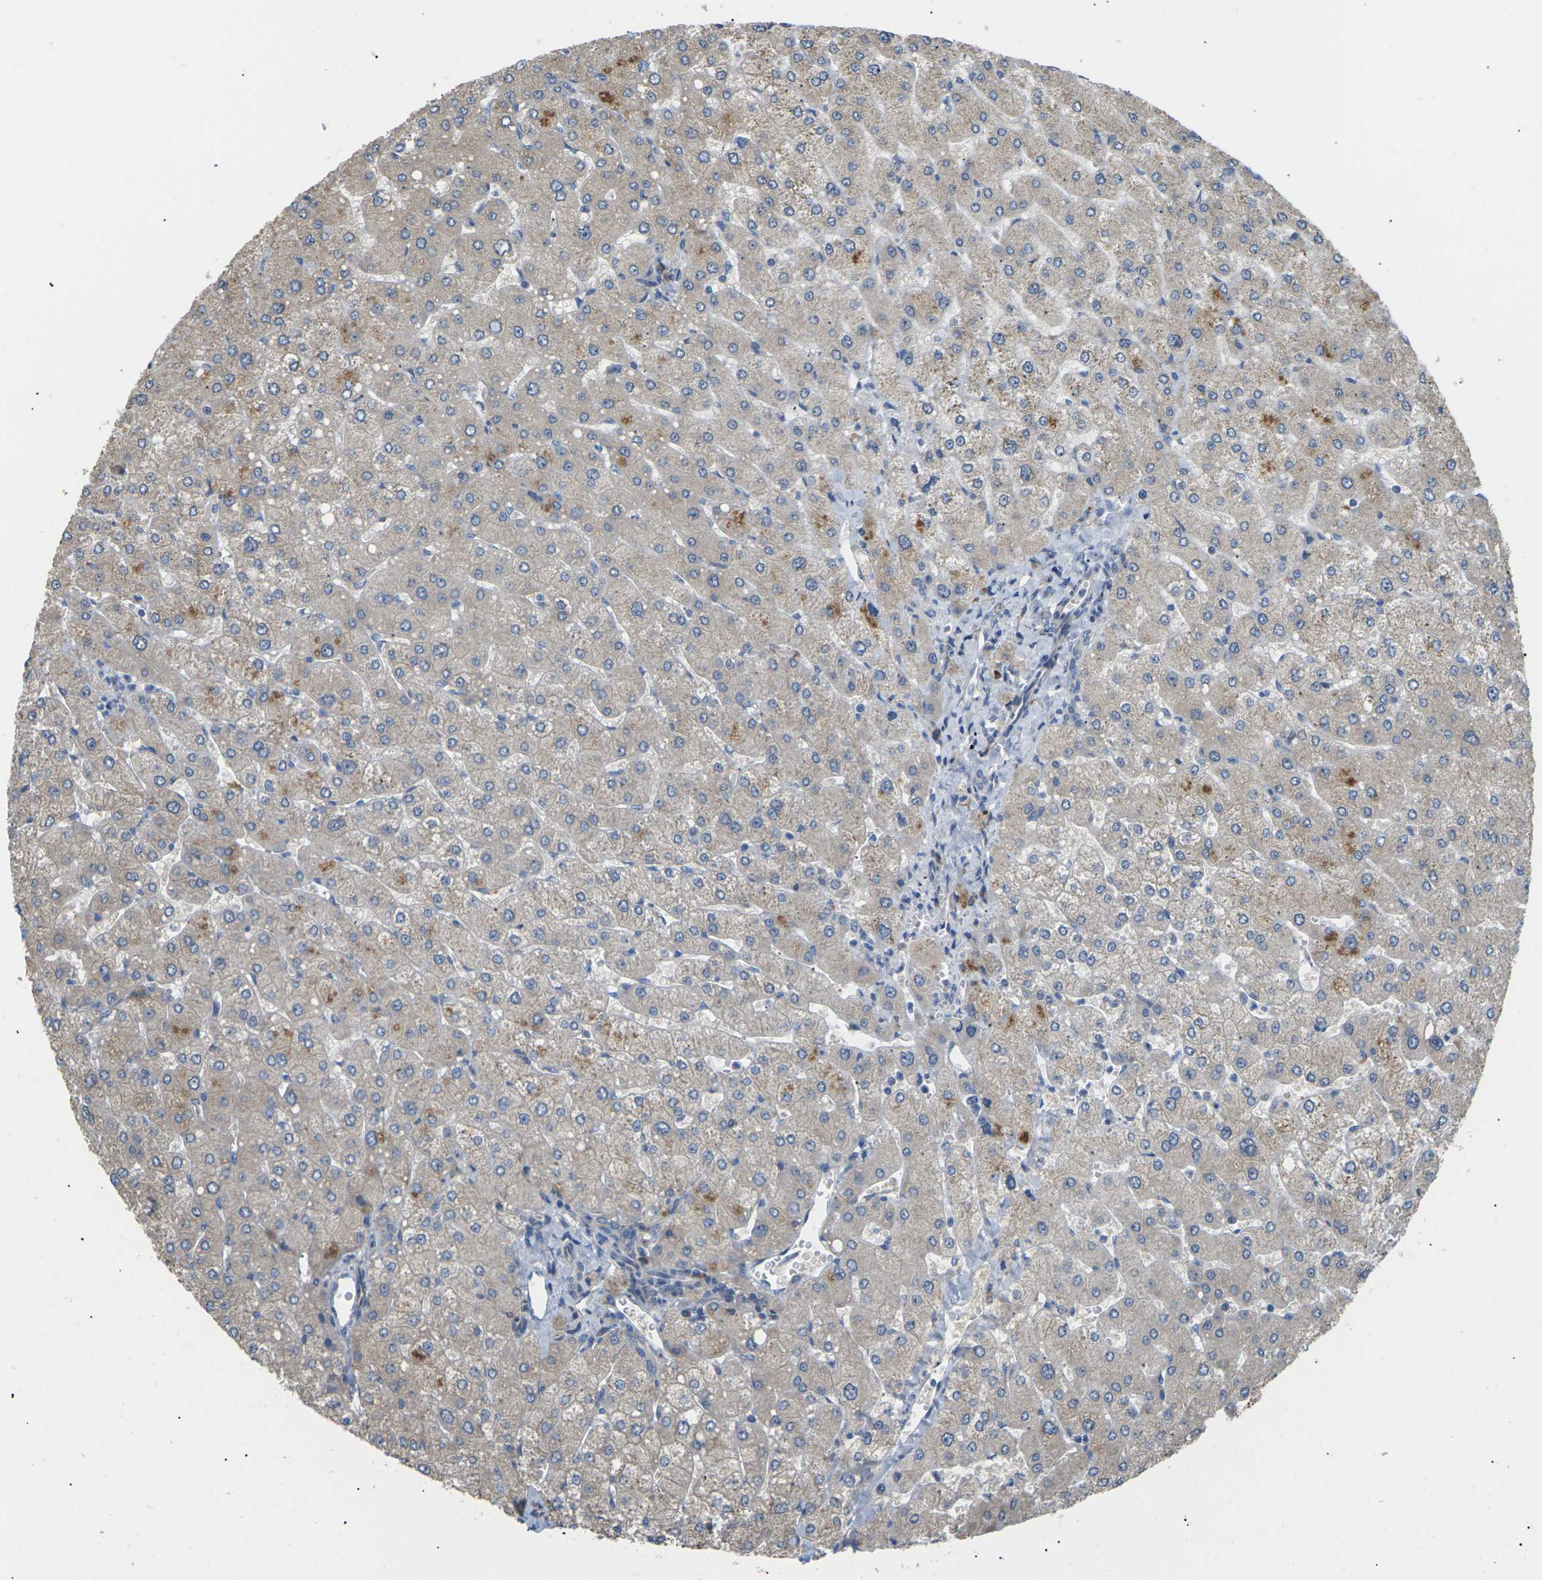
{"staining": {"intensity": "weak", "quantity": ">75%", "location": "cytoplasmic/membranous"}, "tissue": "liver", "cell_type": "Cholangiocytes", "image_type": "normal", "snomed": [{"axis": "morphology", "description": "Normal tissue, NOS"}, {"axis": "topography", "description": "Liver"}], "caption": "Cholangiocytes demonstrate low levels of weak cytoplasmic/membranous positivity in about >75% of cells in benign human liver.", "gene": "KLHDC8B", "patient": {"sex": "male", "age": 55}}